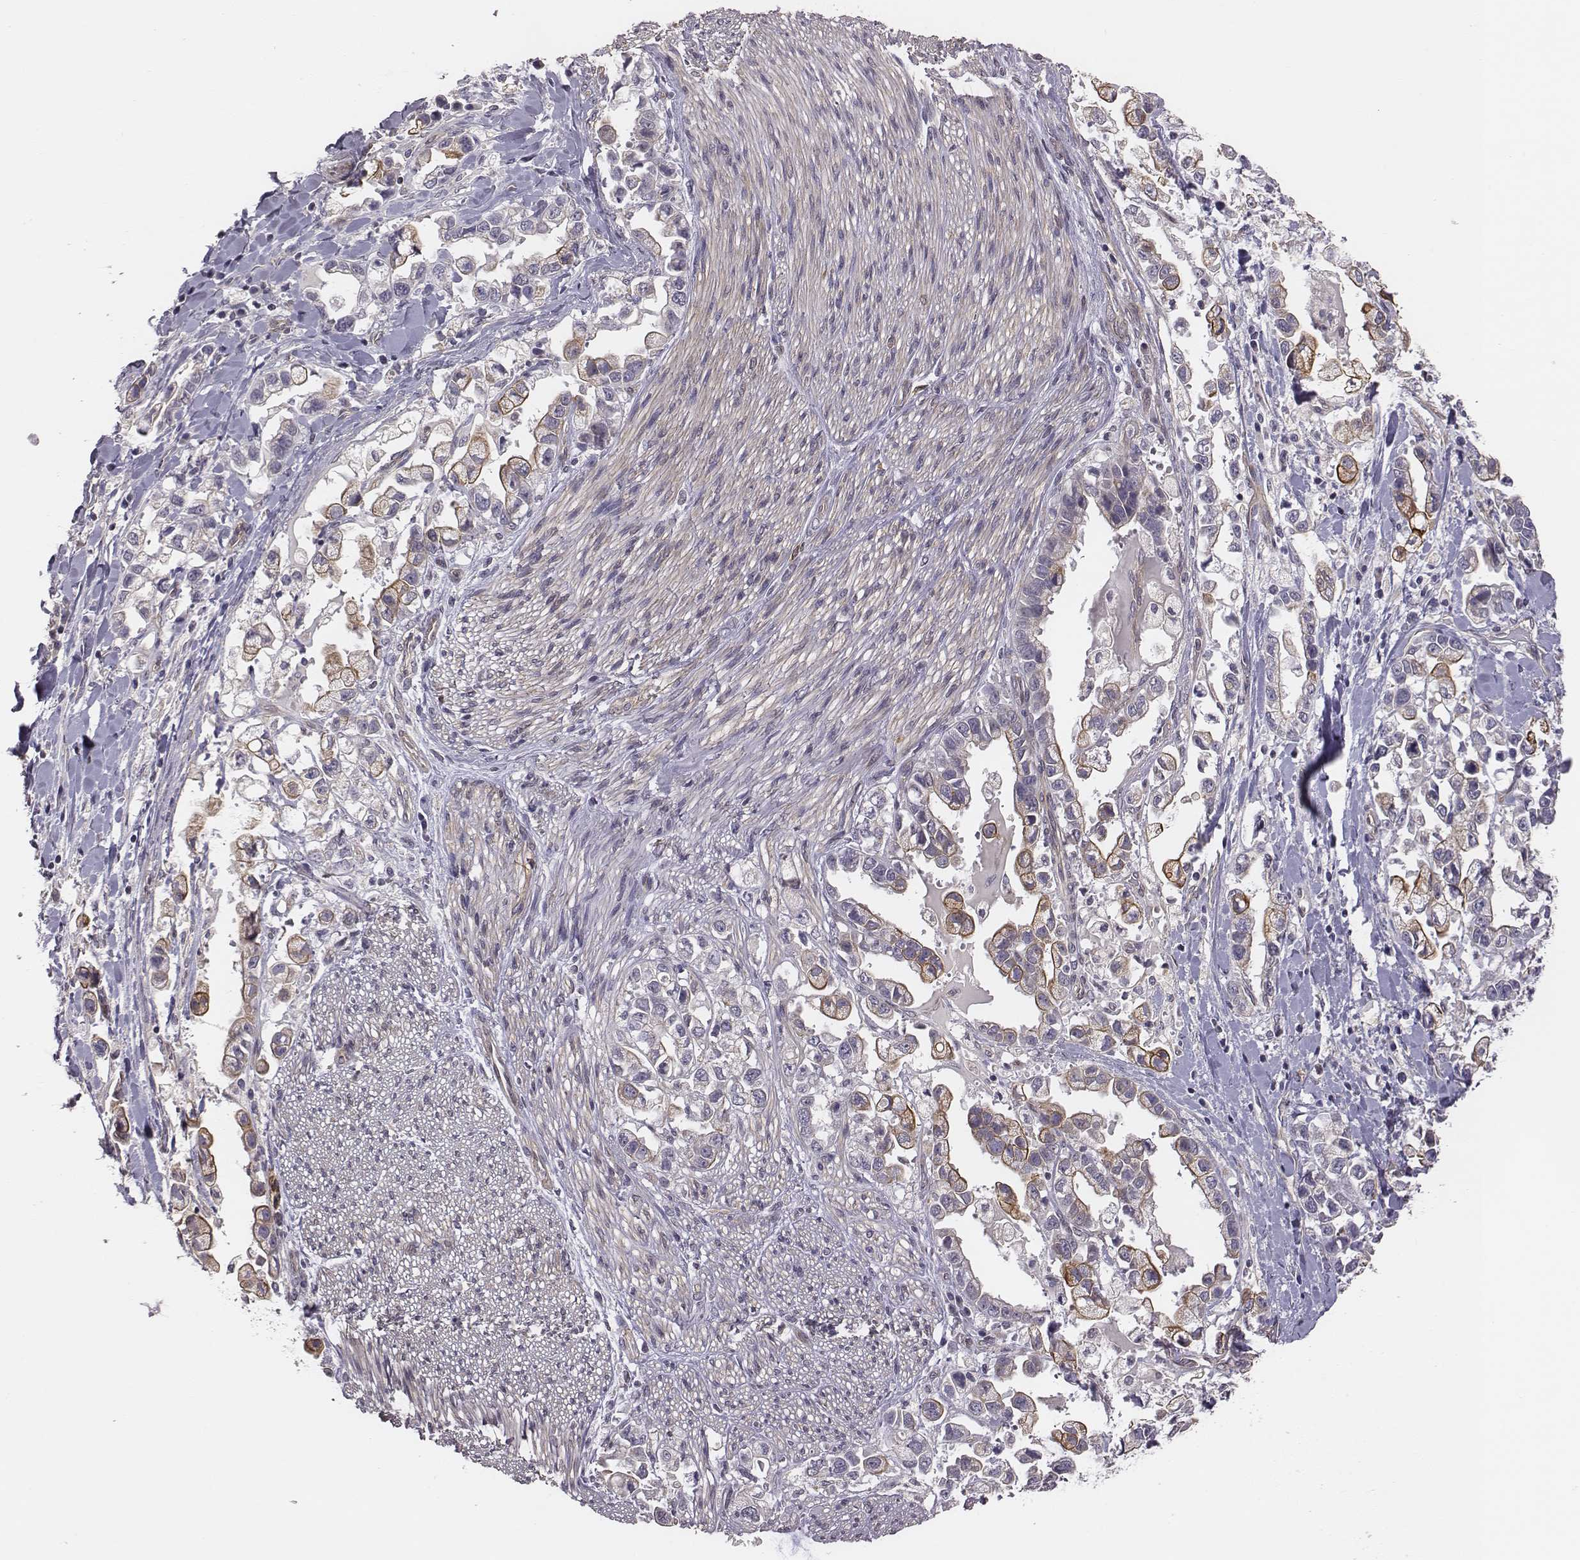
{"staining": {"intensity": "moderate", "quantity": "25%-75%", "location": "cytoplasmic/membranous"}, "tissue": "stomach cancer", "cell_type": "Tumor cells", "image_type": "cancer", "snomed": [{"axis": "morphology", "description": "Adenocarcinoma, NOS"}, {"axis": "topography", "description": "Stomach"}], "caption": "This is a micrograph of immunohistochemistry (IHC) staining of adenocarcinoma (stomach), which shows moderate positivity in the cytoplasmic/membranous of tumor cells.", "gene": "SCARF1", "patient": {"sex": "male", "age": 59}}